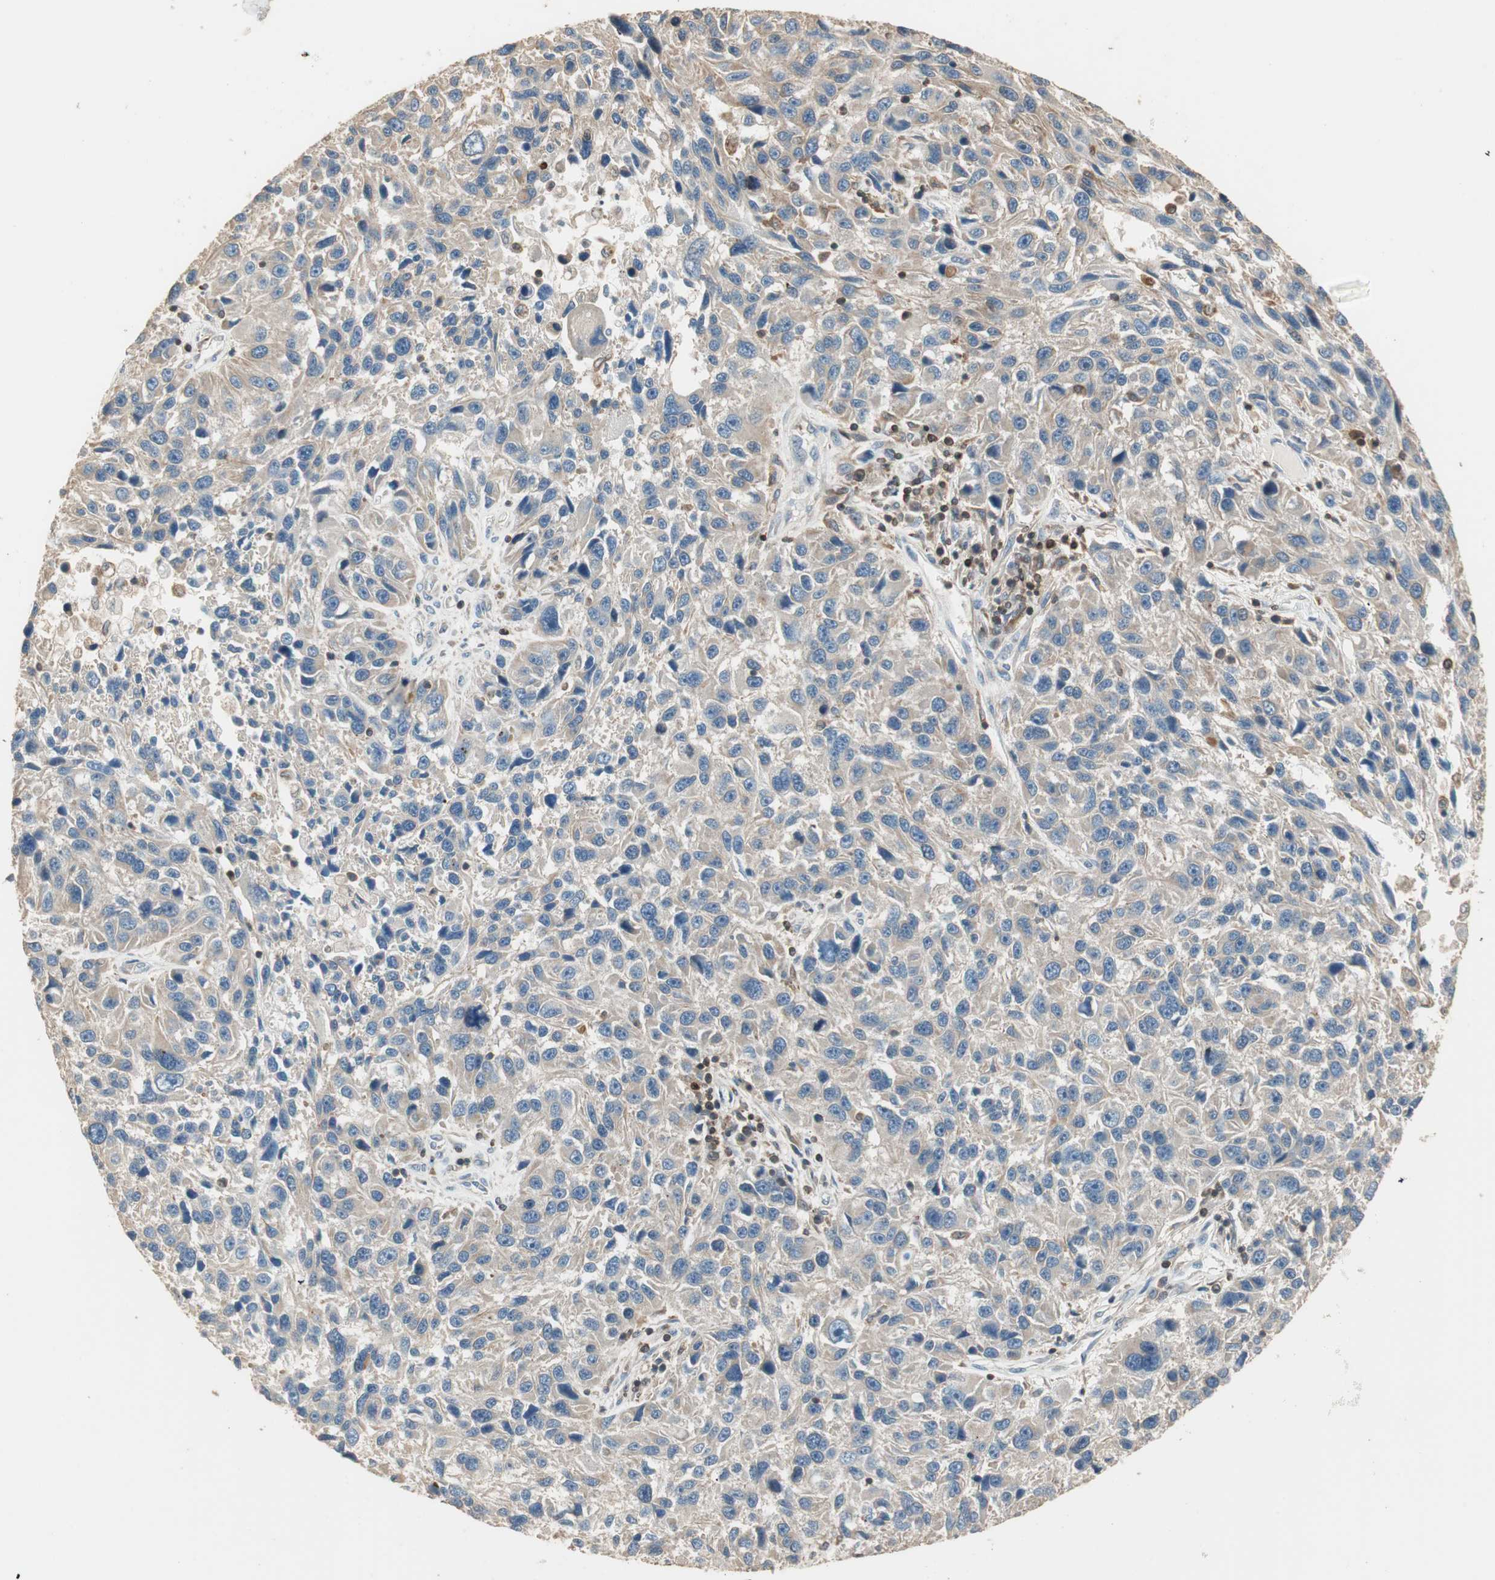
{"staining": {"intensity": "negative", "quantity": "none", "location": "none"}, "tissue": "melanoma", "cell_type": "Tumor cells", "image_type": "cancer", "snomed": [{"axis": "morphology", "description": "Malignant melanoma, NOS"}, {"axis": "topography", "description": "Skin"}], "caption": "Tumor cells show no significant staining in malignant melanoma.", "gene": "CRLF3", "patient": {"sex": "male", "age": 53}}